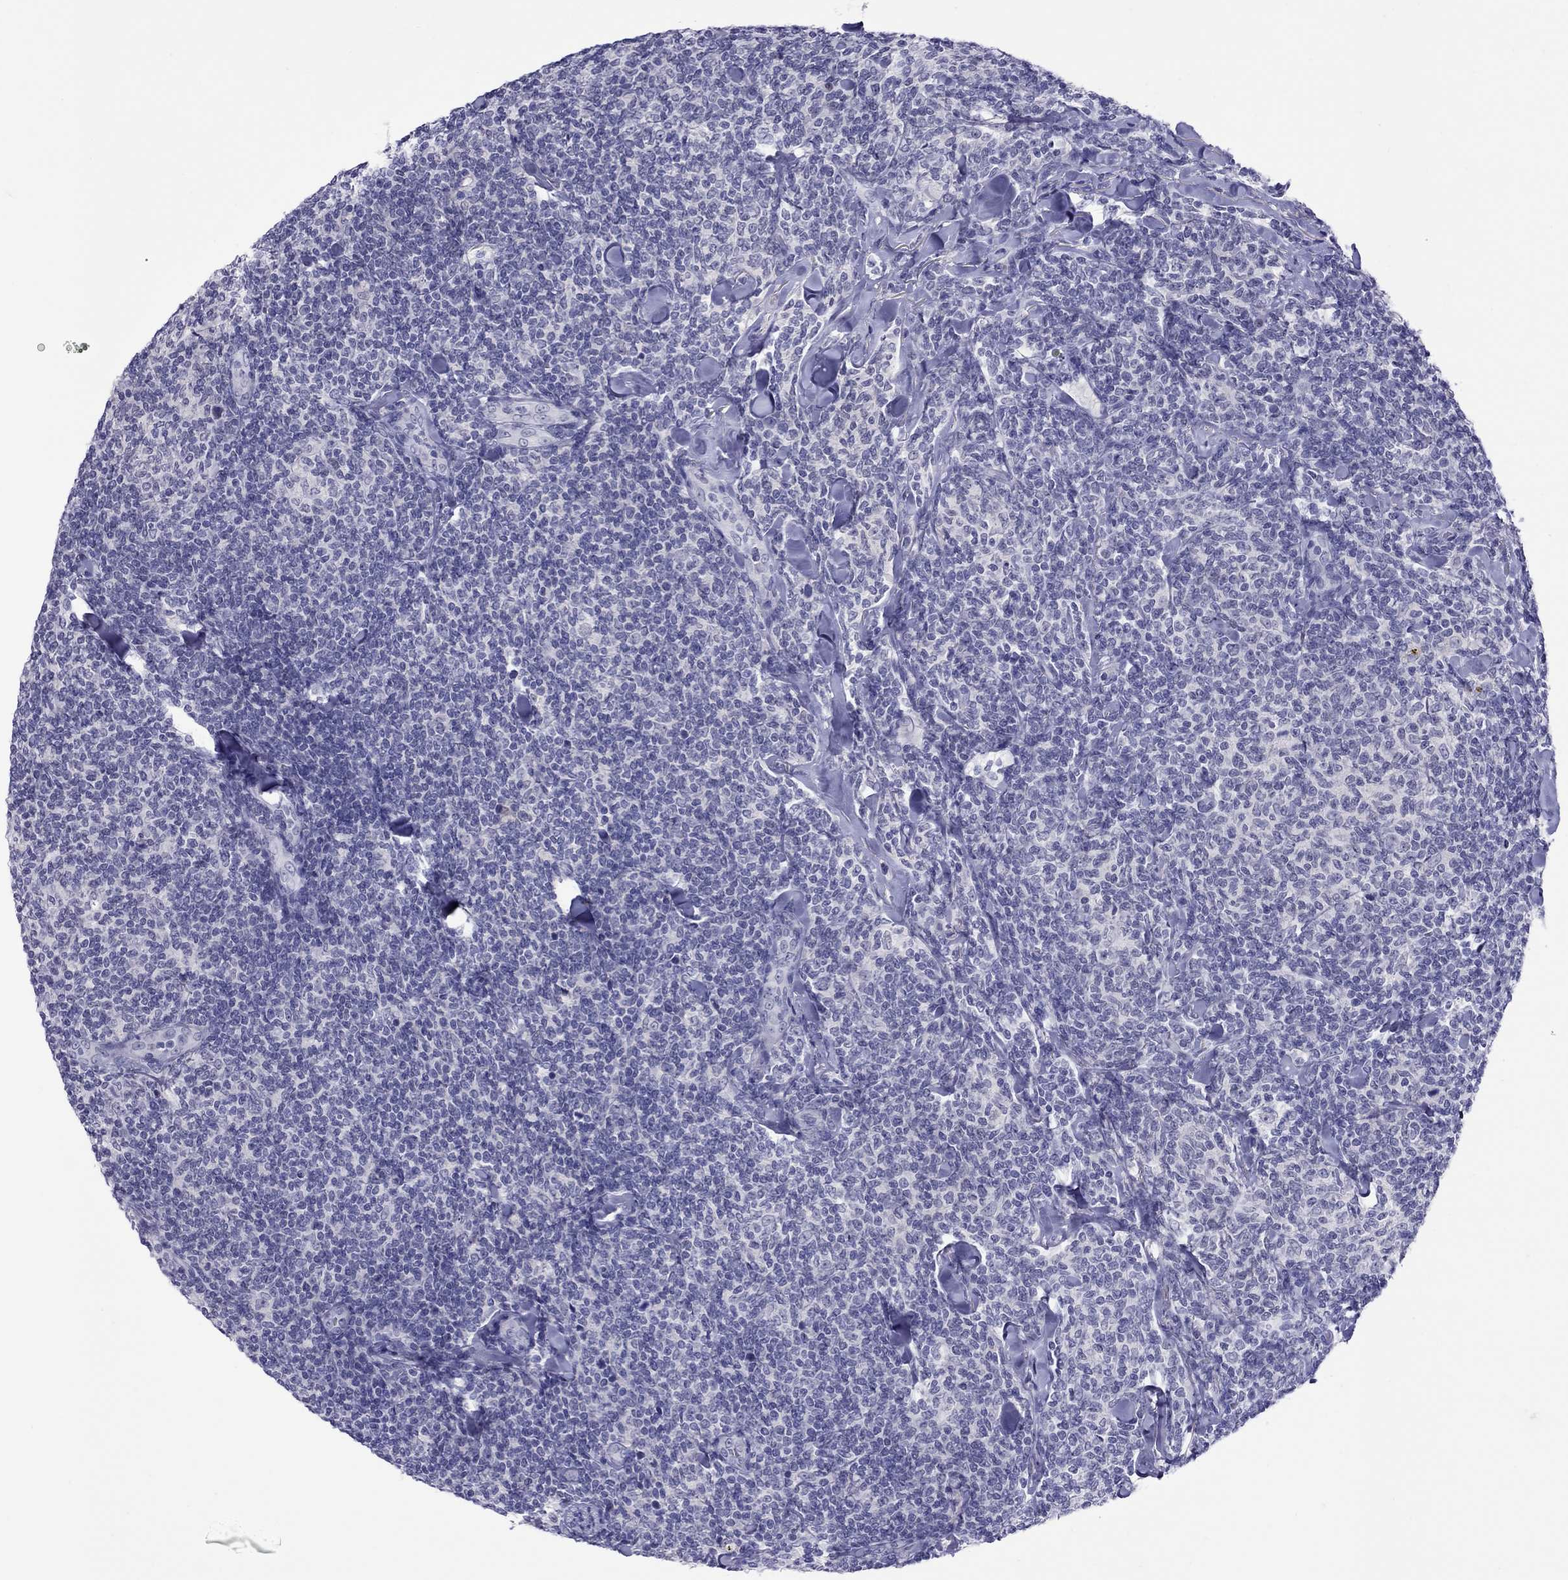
{"staining": {"intensity": "negative", "quantity": "none", "location": "none"}, "tissue": "lymphoma", "cell_type": "Tumor cells", "image_type": "cancer", "snomed": [{"axis": "morphology", "description": "Malignant lymphoma, non-Hodgkin's type, Low grade"}, {"axis": "topography", "description": "Lymph node"}], "caption": "An immunohistochemistry (IHC) micrograph of low-grade malignant lymphoma, non-Hodgkin's type is shown. There is no staining in tumor cells of low-grade malignant lymphoma, non-Hodgkin's type. (DAB (3,3'-diaminobenzidine) IHC, high magnification).", "gene": "CHRNB3", "patient": {"sex": "female", "age": 56}}